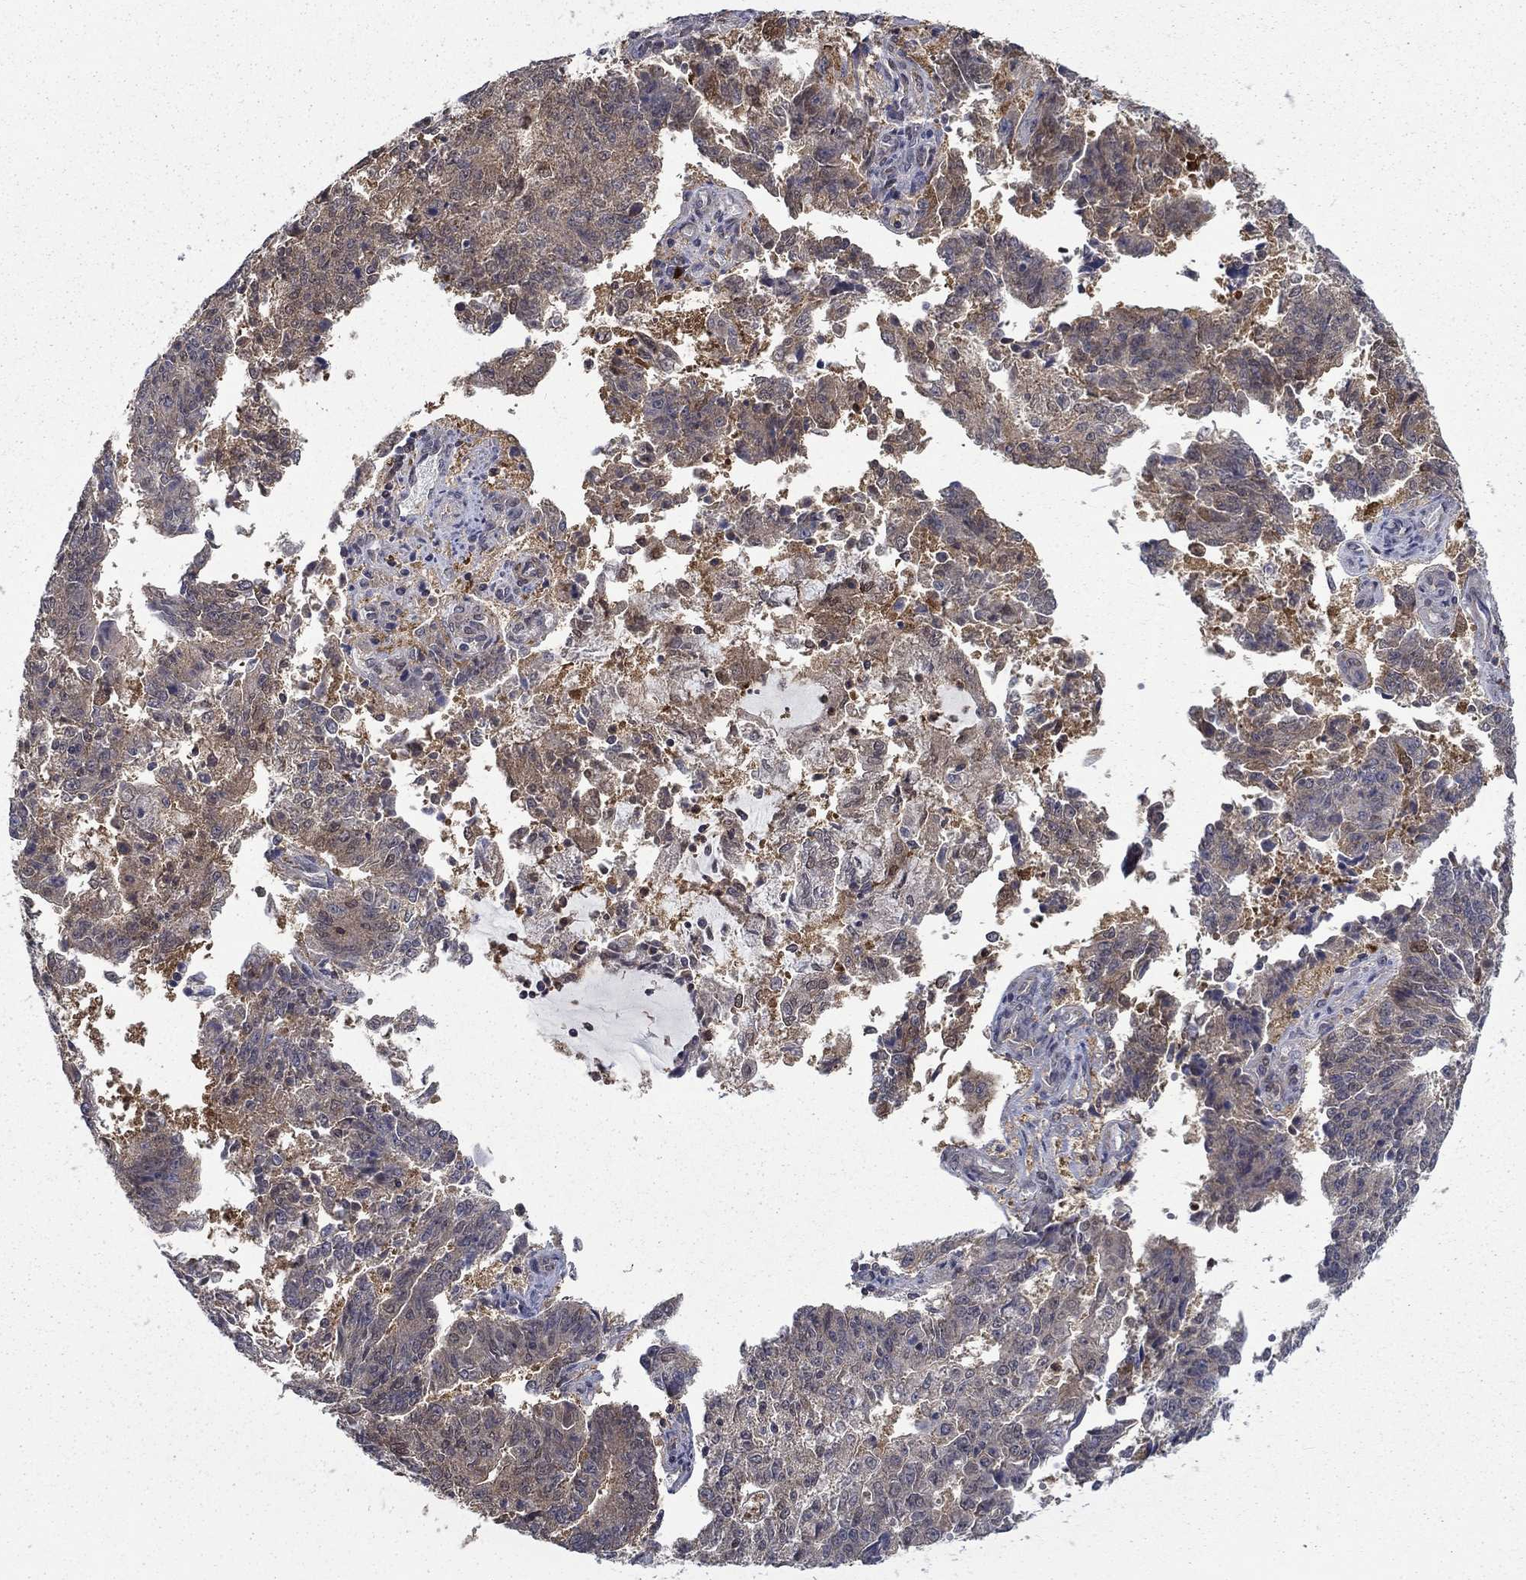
{"staining": {"intensity": "weak", "quantity": ">75%", "location": "cytoplasmic/membranous"}, "tissue": "endometrial cancer", "cell_type": "Tumor cells", "image_type": "cancer", "snomed": [{"axis": "morphology", "description": "Adenocarcinoma, NOS"}, {"axis": "topography", "description": "Endometrium"}], "caption": "The photomicrograph demonstrates immunohistochemical staining of endometrial adenocarcinoma. There is weak cytoplasmic/membranous expression is seen in about >75% of tumor cells. (Stains: DAB in brown, nuclei in blue, Microscopy: brightfield microscopy at high magnification).", "gene": "NIT2", "patient": {"sex": "female", "age": 82}}